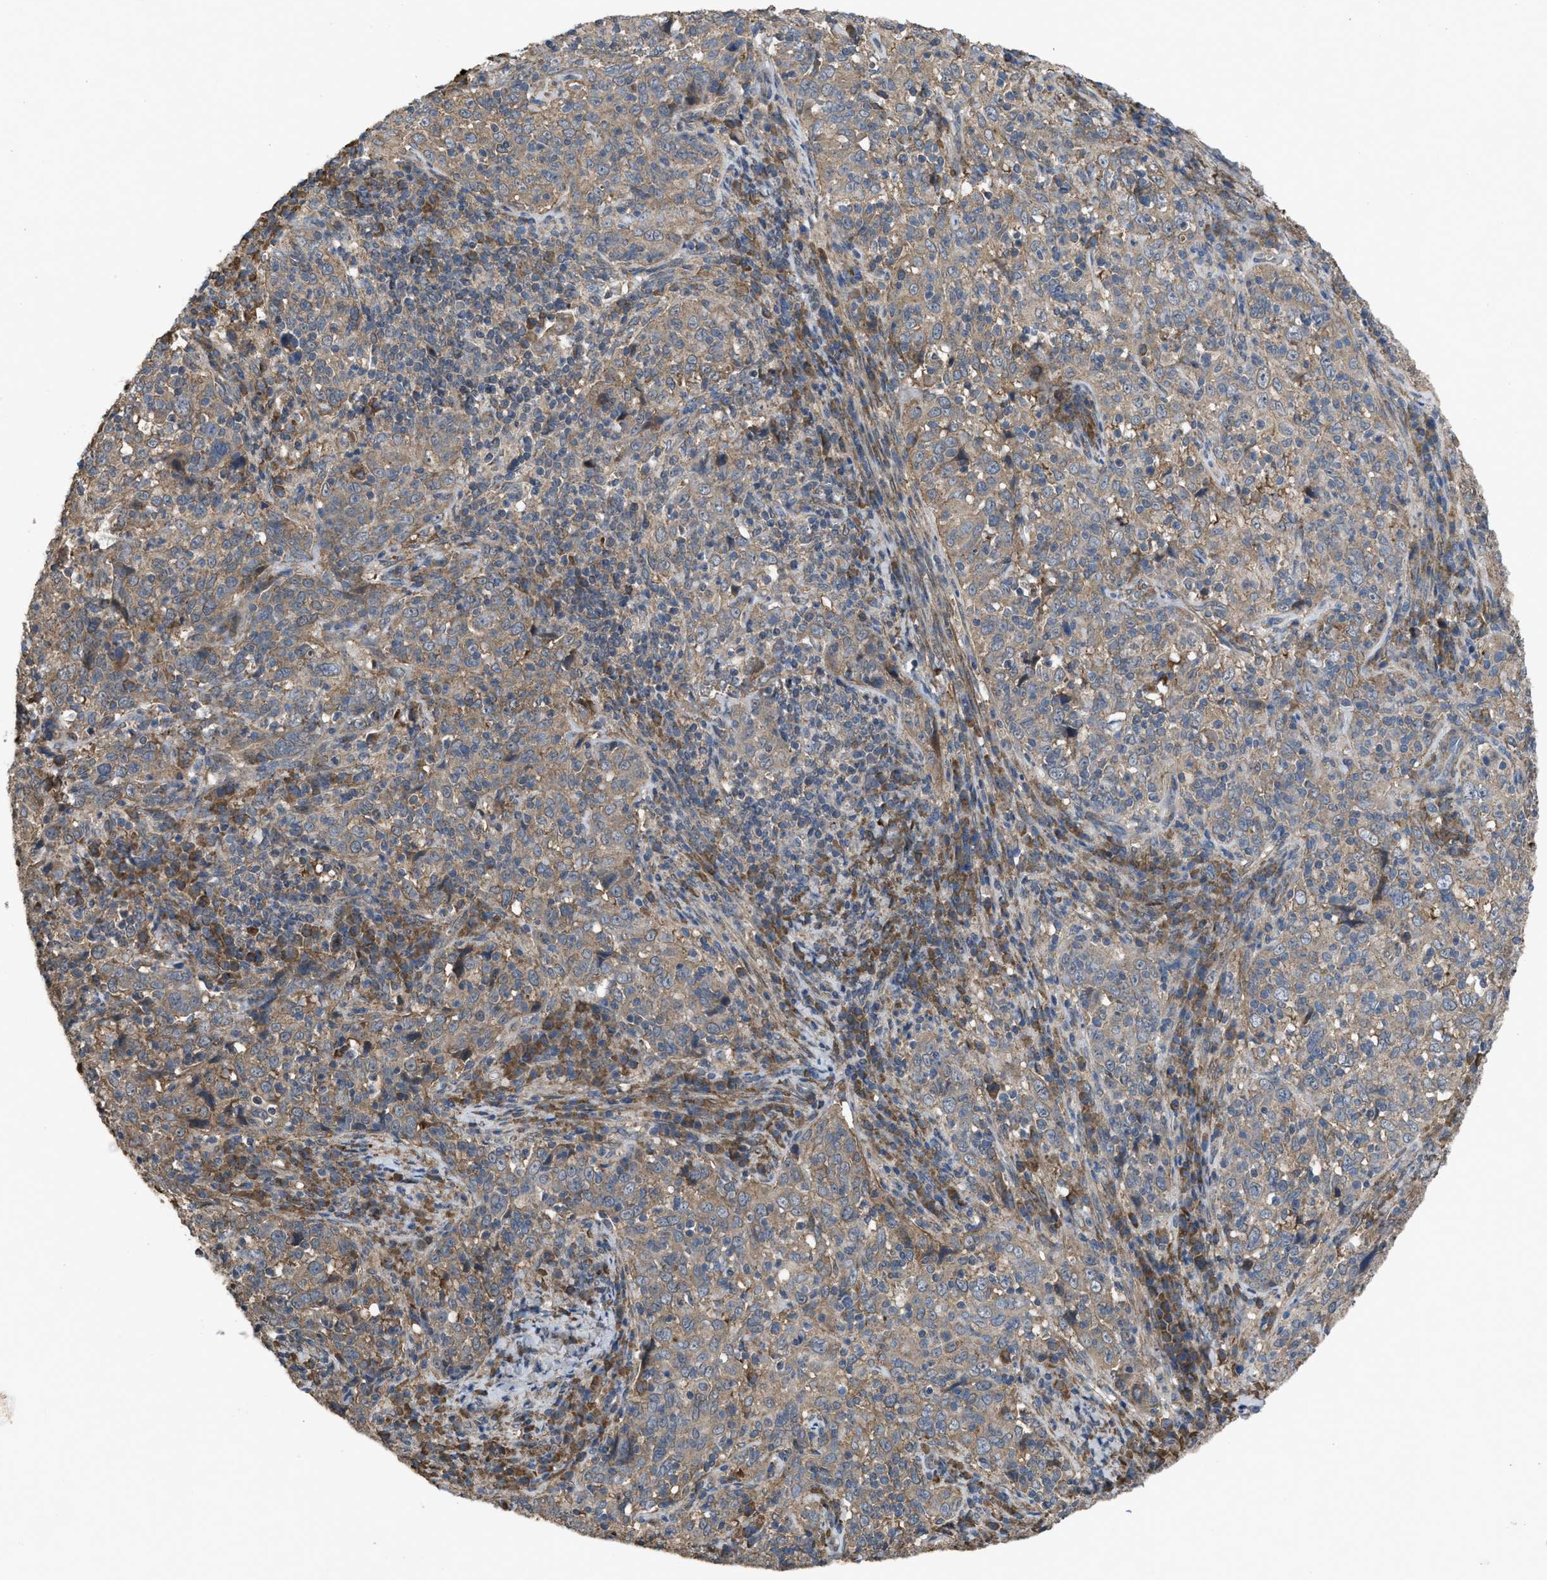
{"staining": {"intensity": "moderate", "quantity": ">75%", "location": "cytoplasmic/membranous"}, "tissue": "cervical cancer", "cell_type": "Tumor cells", "image_type": "cancer", "snomed": [{"axis": "morphology", "description": "Squamous cell carcinoma, NOS"}, {"axis": "topography", "description": "Cervix"}], "caption": "Cervical cancer (squamous cell carcinoma) stained with a protein marker demonstrates moderate staining in tumor cells.", "gene": "ARL6", "patient": {"sex": "female", "age": 46}}